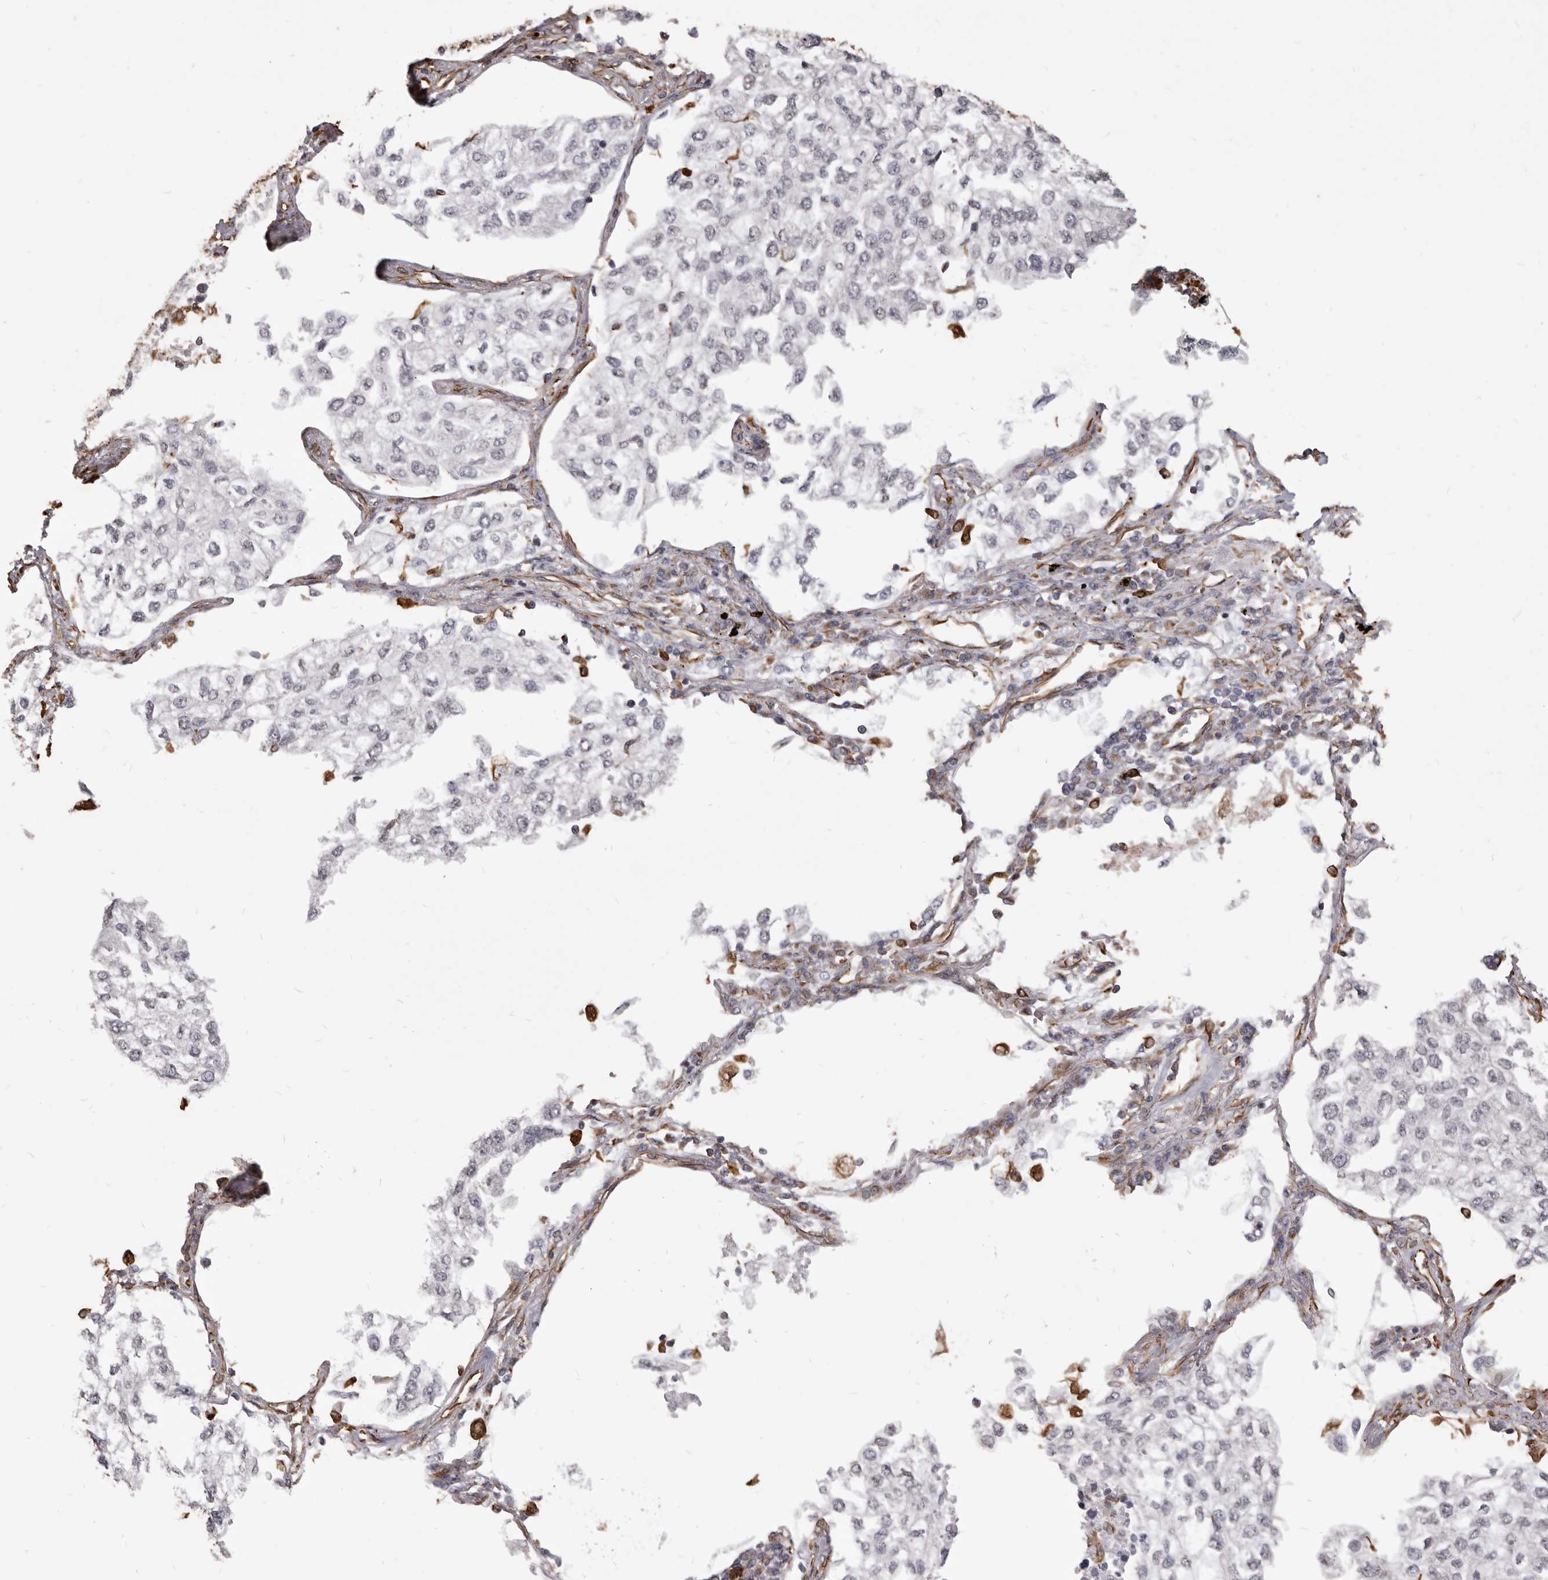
{"staining": {"intensity": "negative", "quantity": "none", "location": "none"}, "tissue": "lung cancer", "cell_type": "Tumor cells", "image_type": "cancer", "snomed": [{"axis": "morphology", "description": "Adenocarcinoma, NOS"}, {"axis": "topography", "description": "Lung"}], "caption": "This is an immunohistochemistry (IHC) histopathology image of human lung cancer (adenocarcinoma). There is no staining in tumor cells.", "gene": "MTURN", "patient": {"sex": "male", "age": 63}}